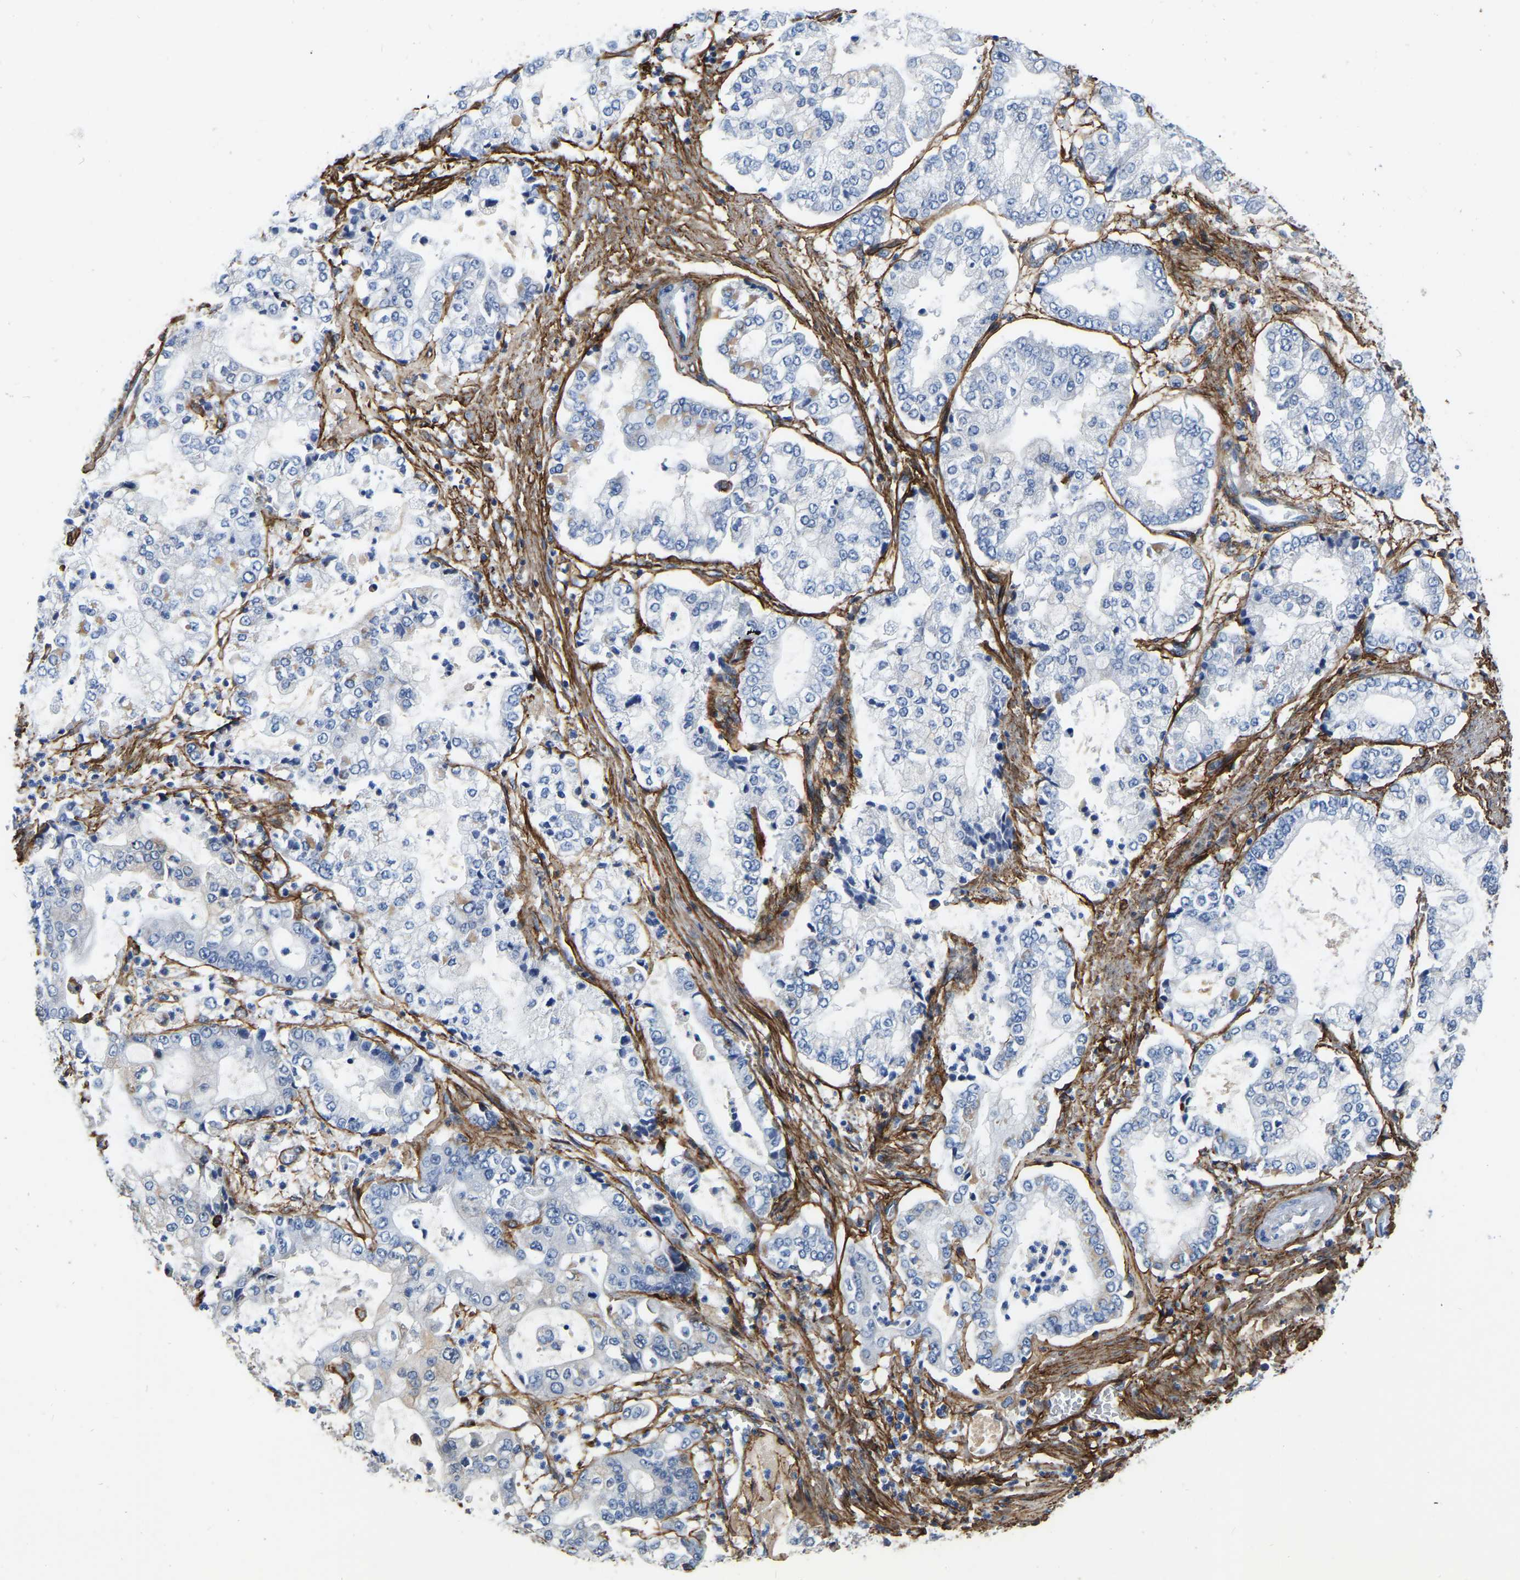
{"staining": {"intensity": "negative", "quantity": "none", "location": "none"}, "tissue": "stomach cancer", "cell_type": "Tumor cells", "image_type": "cancer", "snomed": [{"axis": "morphology", "description": "Adenocarcinoma, NOS"}, {"axis": "topography", "description": "Stomach"}], "caption": "Stomach cancer (adenocarcinoma) was stained to show a protein in brown. There is no significant positivity in tumor cells.", "gene": "COL6A1", "patient": {"sex": "male", "age": 76}}